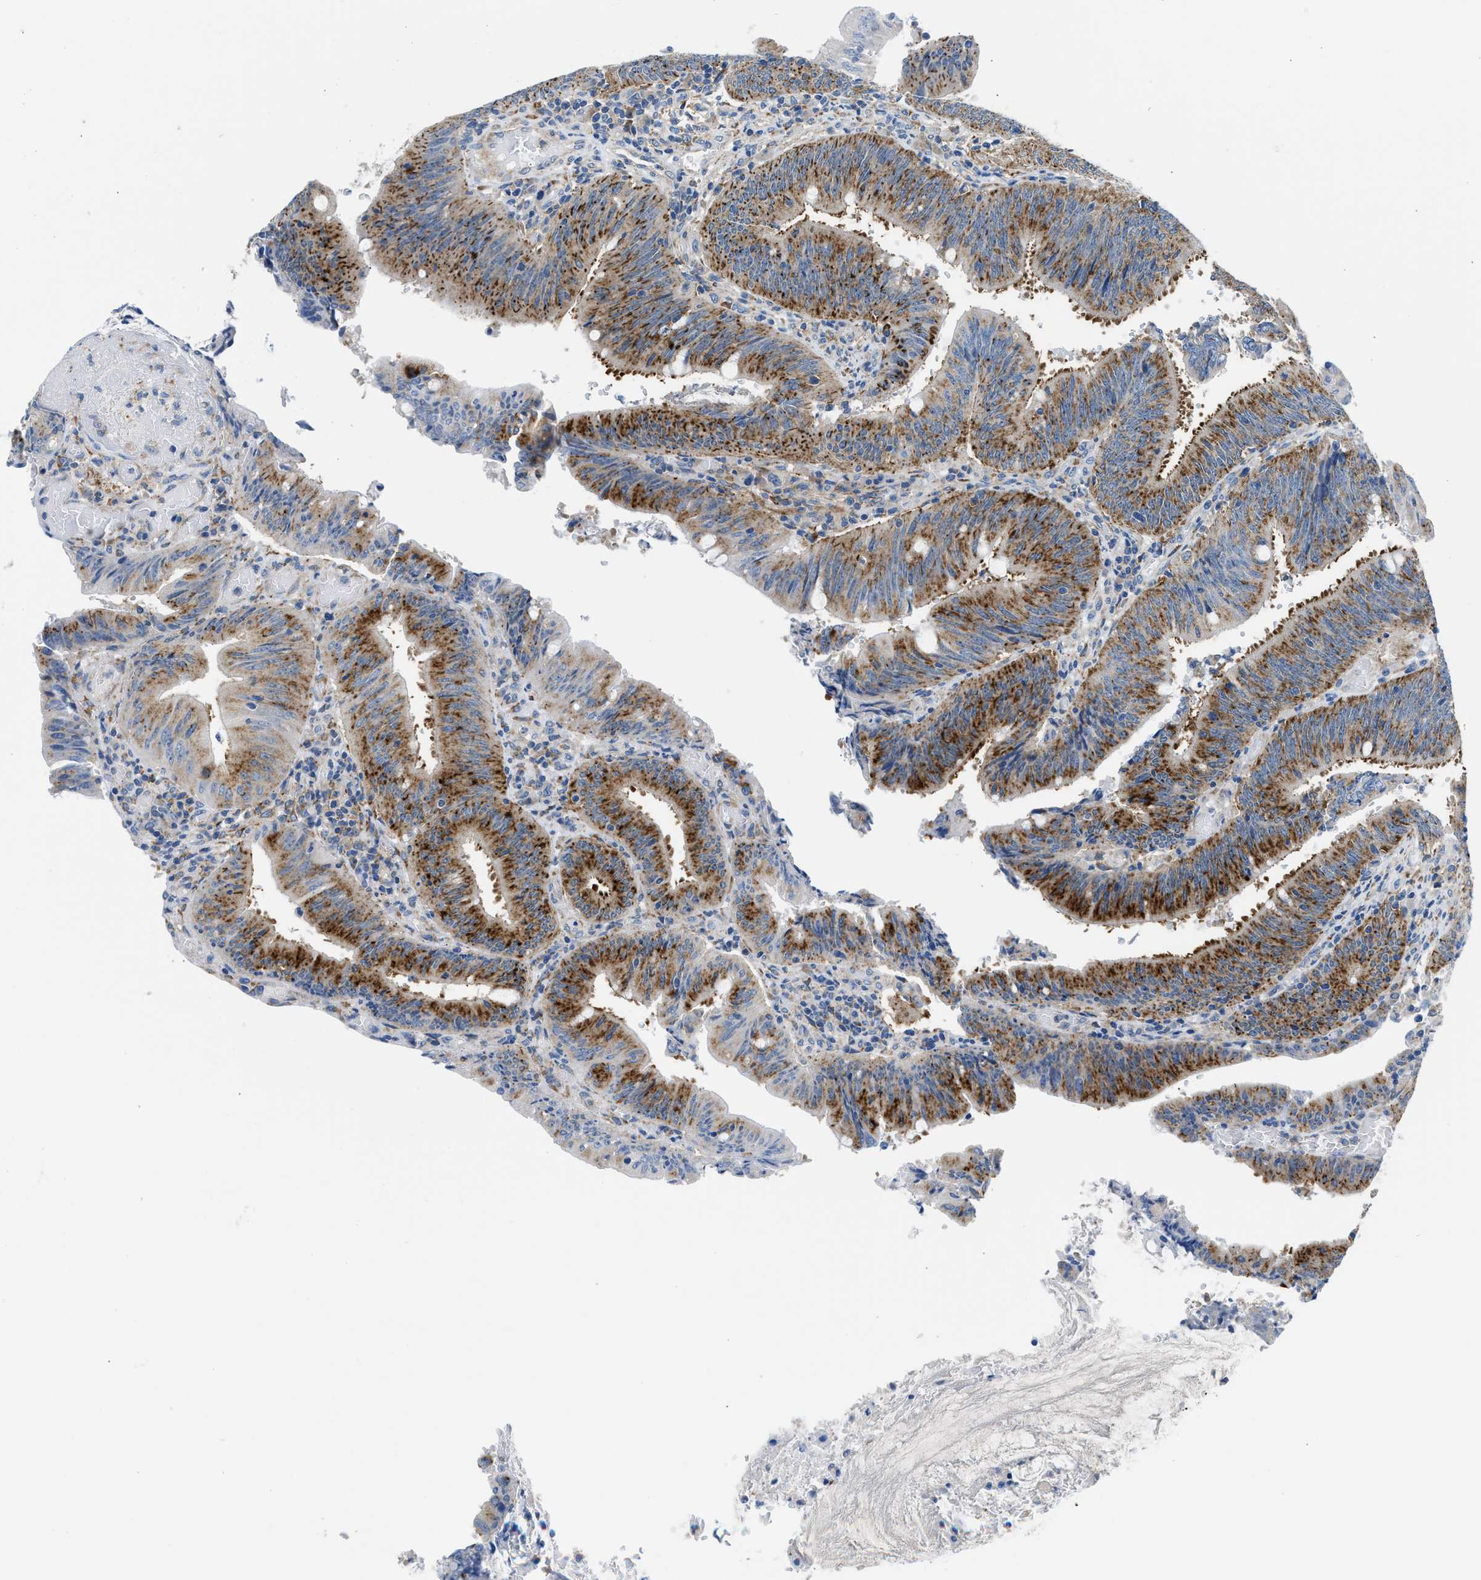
{"staining": {"intensity": "strong", "quantity": "25%-75%", "location": "cytoplasmic/membranous"}, "tissue": "colorectal cancer", "cell_type": "Tumor cells", "image_type": "cancer", "snomed": [{"axis": "morphology", "description": "Normal tissue, NOS"}, {"axis": "morphology", "description": "Adenocarcinoma, NOS"}, {"axis": "topography", "description": "Rectum"}], "caption": "Human colorectal adenocarcinoma stained with a brown dye reveals strong cytoplasmic/membranous positive staining in approximately 25%-75% of tumor cells.", "gene": "BNC2", "patient": {"sex": "female", "age": 66}}